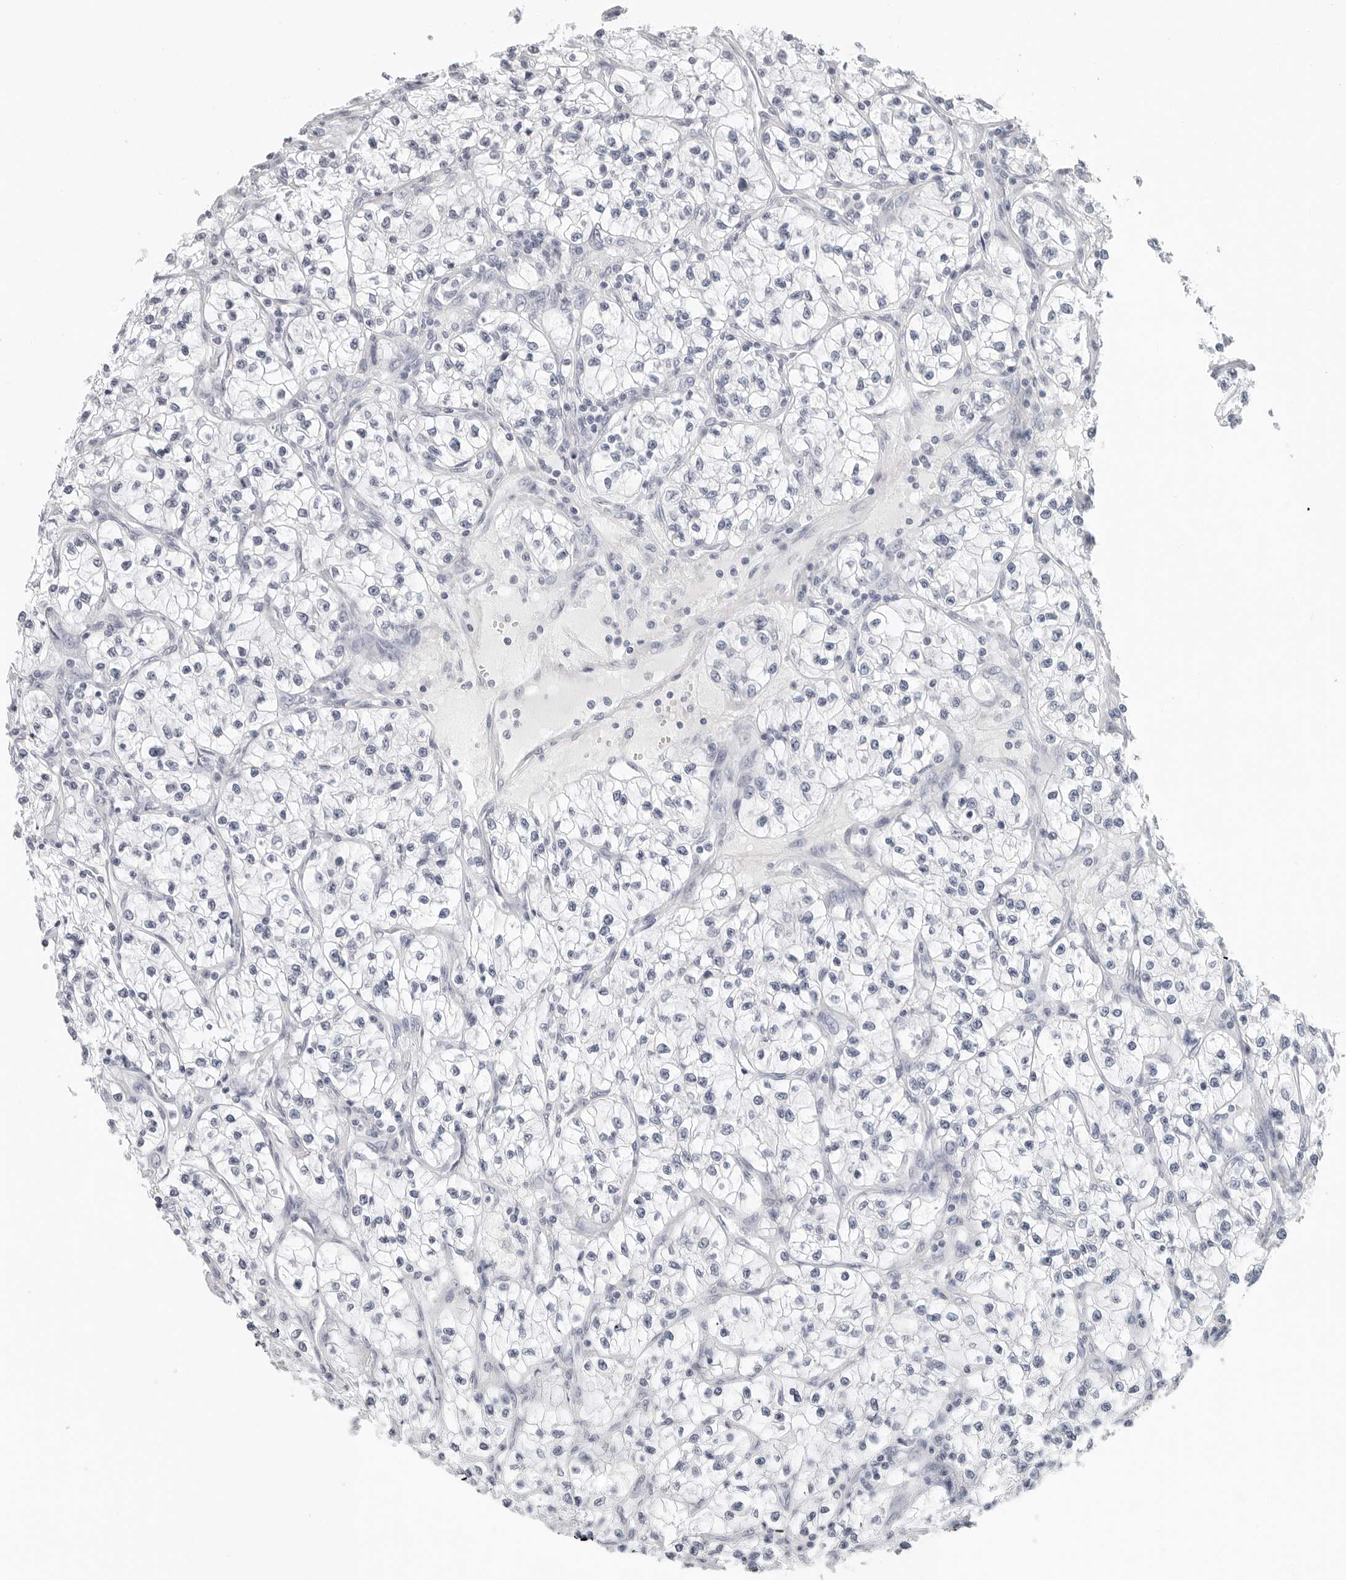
{"staining": {"intensity": "negative", "quantity": "none", "location": "none"}, "tissue": "renal cancer", "cell_type": "Tumor cells", "image_type": "cancer", "snomed": [{"axis": "morphology", "description": "Adenocarcinoma, NOS"}, {"axis": "topography", "description": "Kidney"}], "caption": "High magnification brightfield microscopy of renal cancer (adenocarcinoma) stained with DAB (3,3'-diaminobenzidine) (brown) and counterstained with hematoxylin (blue): tumor cells show no significant expression. (DAB (3,3'-diaminobenzidine) IHC with hematoxylin counter stain).", "gene": "AGMAT", "patient": {"sex": "female", "age": 57}}